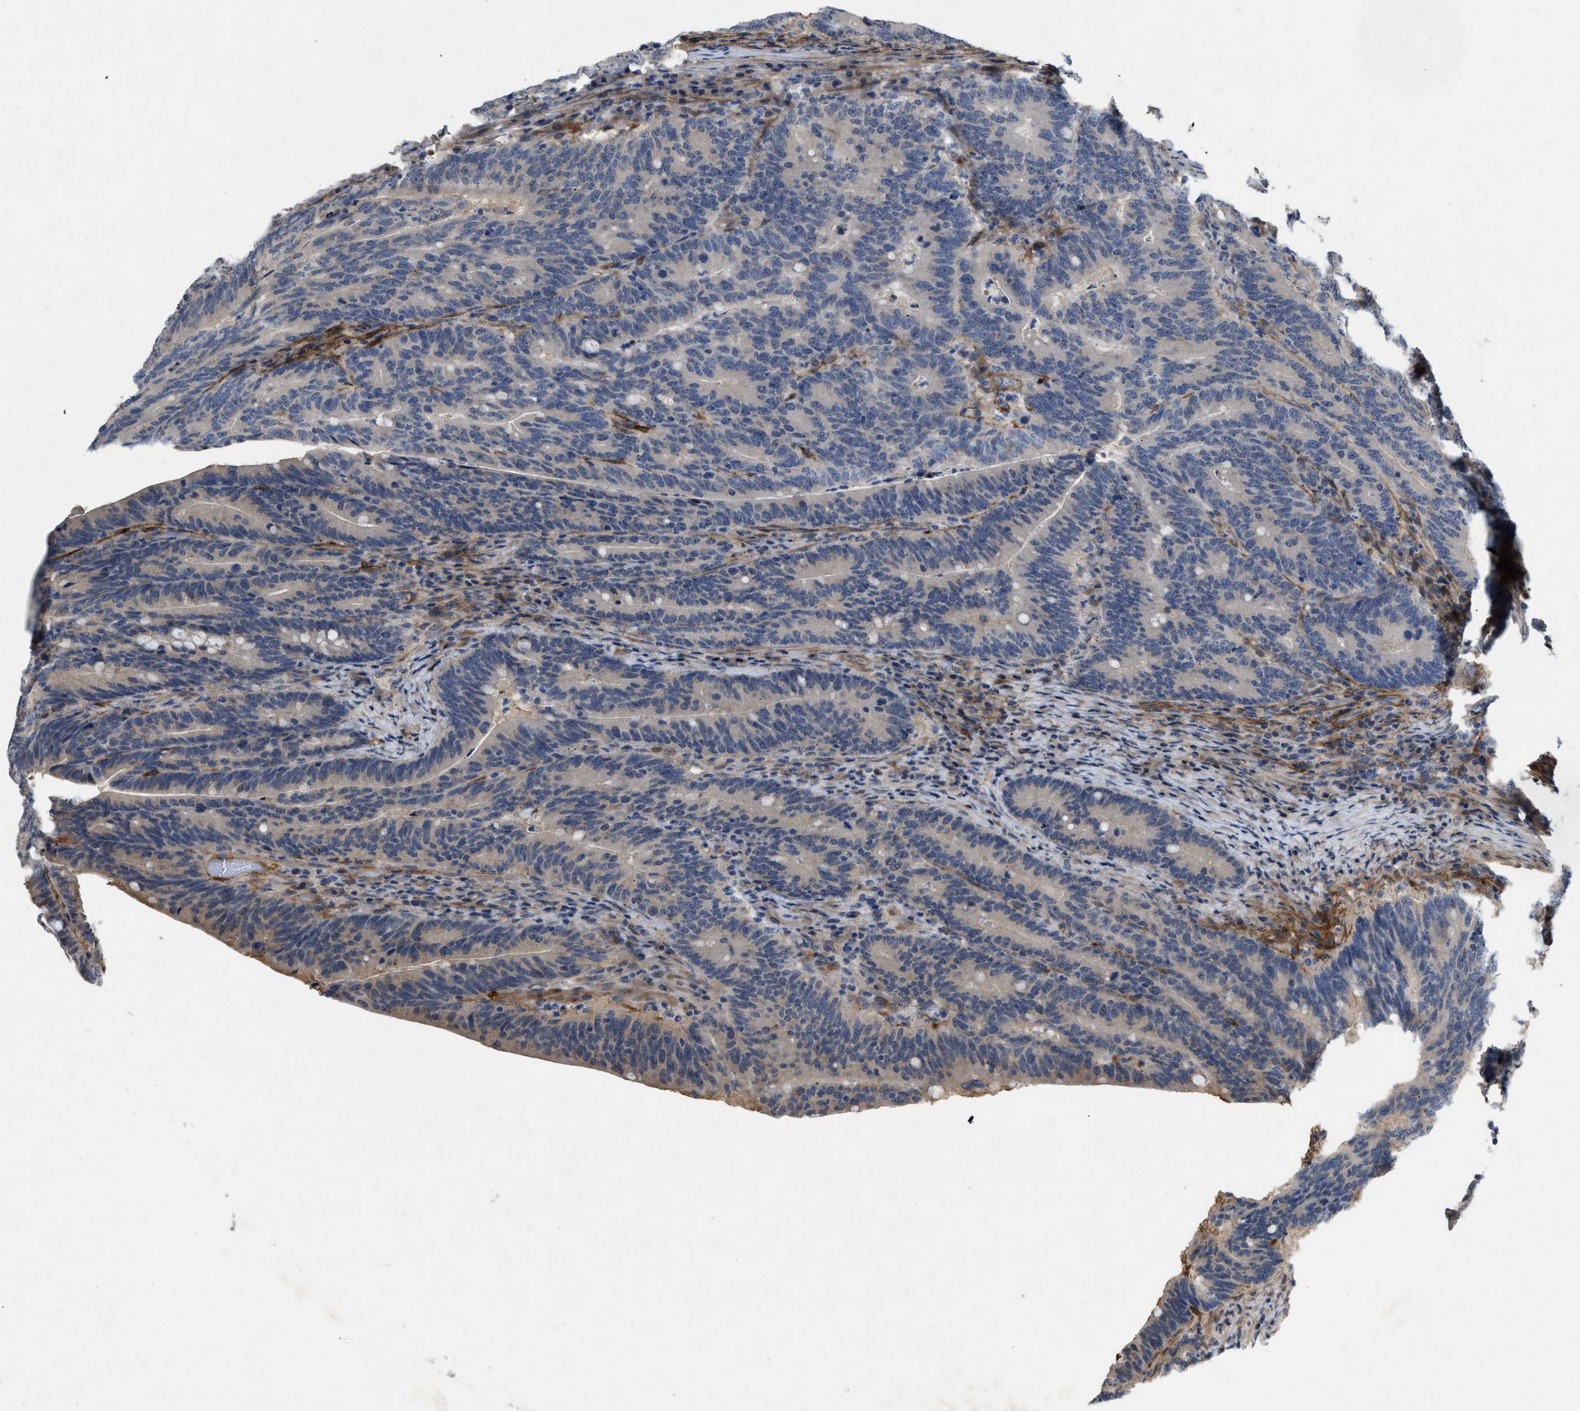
{"staining": {"intensity": "negative", "quantity": "none", "location": "none"}, "tissue": "colorectal cancer", "cell_type": "Tumor cells", "image_type": "cancer", "snomed": [{"axis": "morphology", "description": "Adenocarcinoma, NOS"}, {"axis": "topography", "description": "Colon"}], "caption": "Immunohistochemical staining of colorectal cancer demonstrates no significant positivity in tumor cells.", "gene": "PDGFRA", "patient": {"sex": "female", "age": 66}}